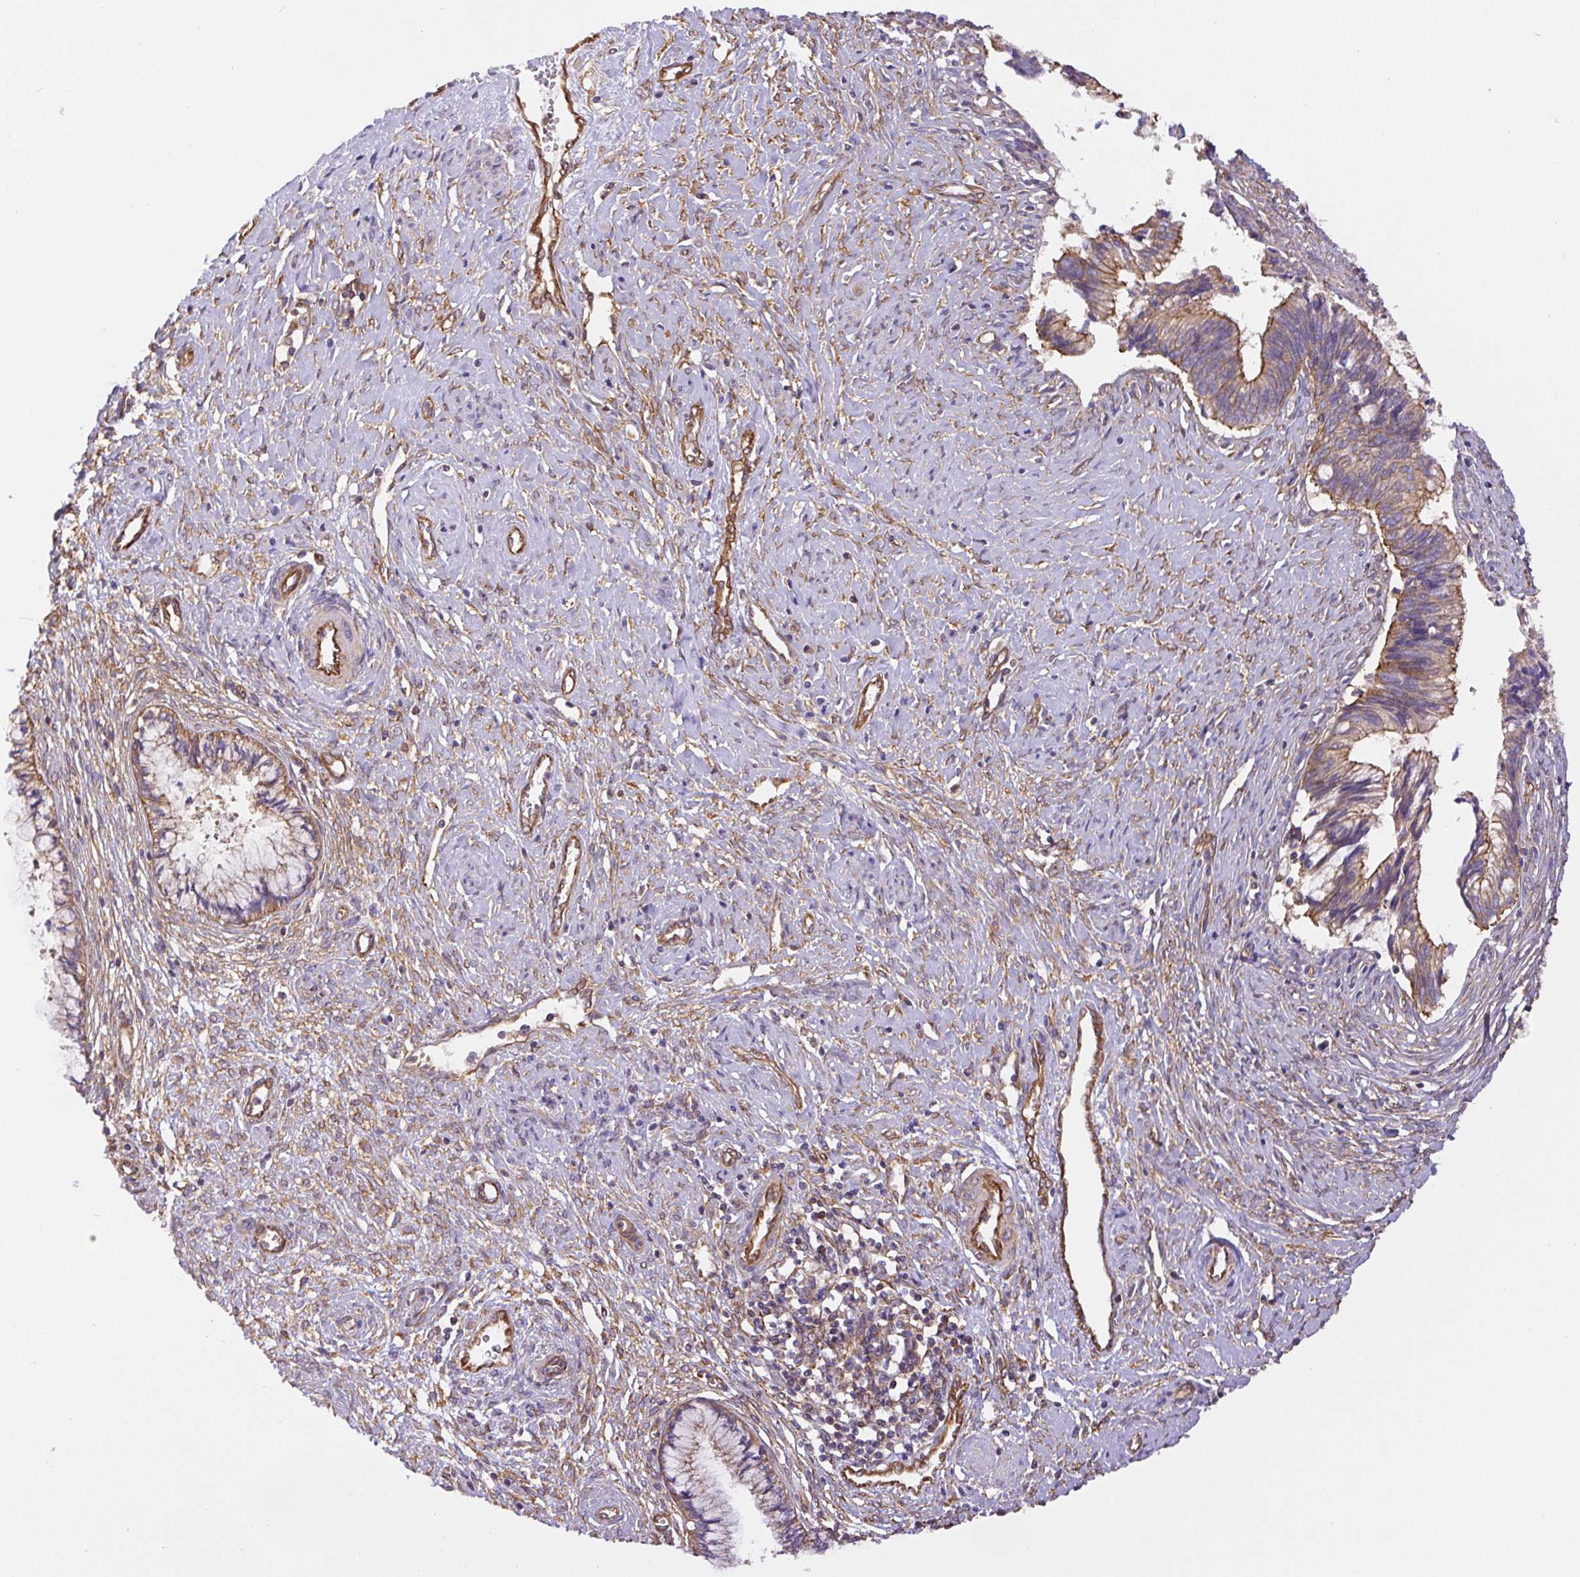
{"staining": {"intensity": "moderate", "quantity": "25%-75%", "location": "cytoplasmic/membranous"}, "tissue": "cervical cancer", "cell_type": "Tumor cells", "image_type": "cancer", "snomed": [{"axis": "morphology", "description": "Adenocarcinoma, NOS"}, {"axis": "topography", "description": "Cervix"}], "caption": "About 25%-75% of tumor cells in adenocarcinoma (cervical) exhibit moderate cytoplasmic/membranous protein staining as visualized by brown immunohistochemical staining.", "gene": "DCTN1", "patient": {"sex": "female", "age": 44}}